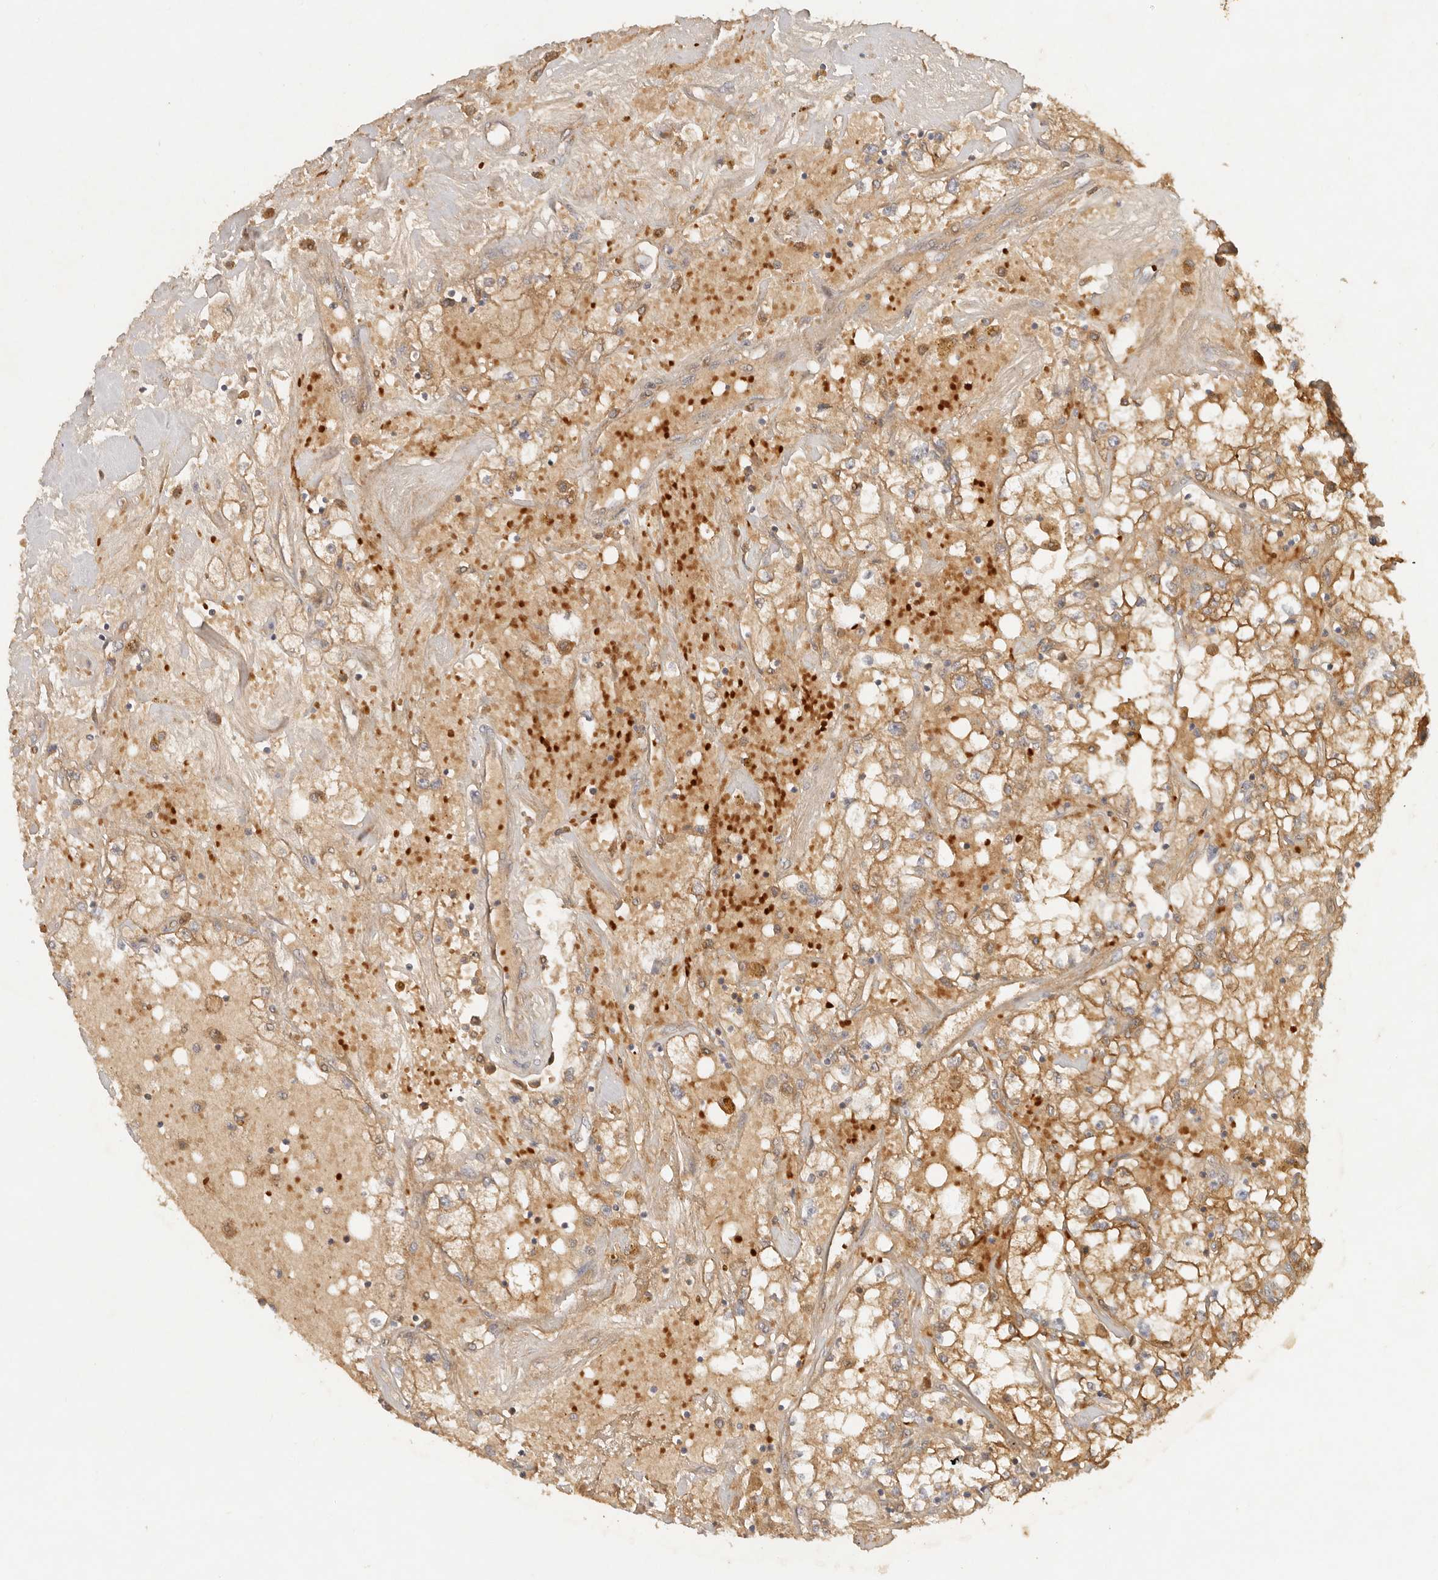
{"staining": {"intensity": "moderate", "quantity": ">75%", "location": "cytoplasmic/membranous"}, "tissue": "renal cancer", "cell_type": "Tumor cells", "image_type": "cancer", "snomed": [{"axis": "morphology", "description": "Adenocarcinoma, NOS"}, {"axis": "topography", "description": "Kidney"}], "caption": "Moderate cytoplasmic/membranous staining for a protein is present in about >75% of tumor cells of renal cancer using immunohistochemistry (IHC).", "gene": "FREM2", "patient": {"sex": "male", "age": 56}}